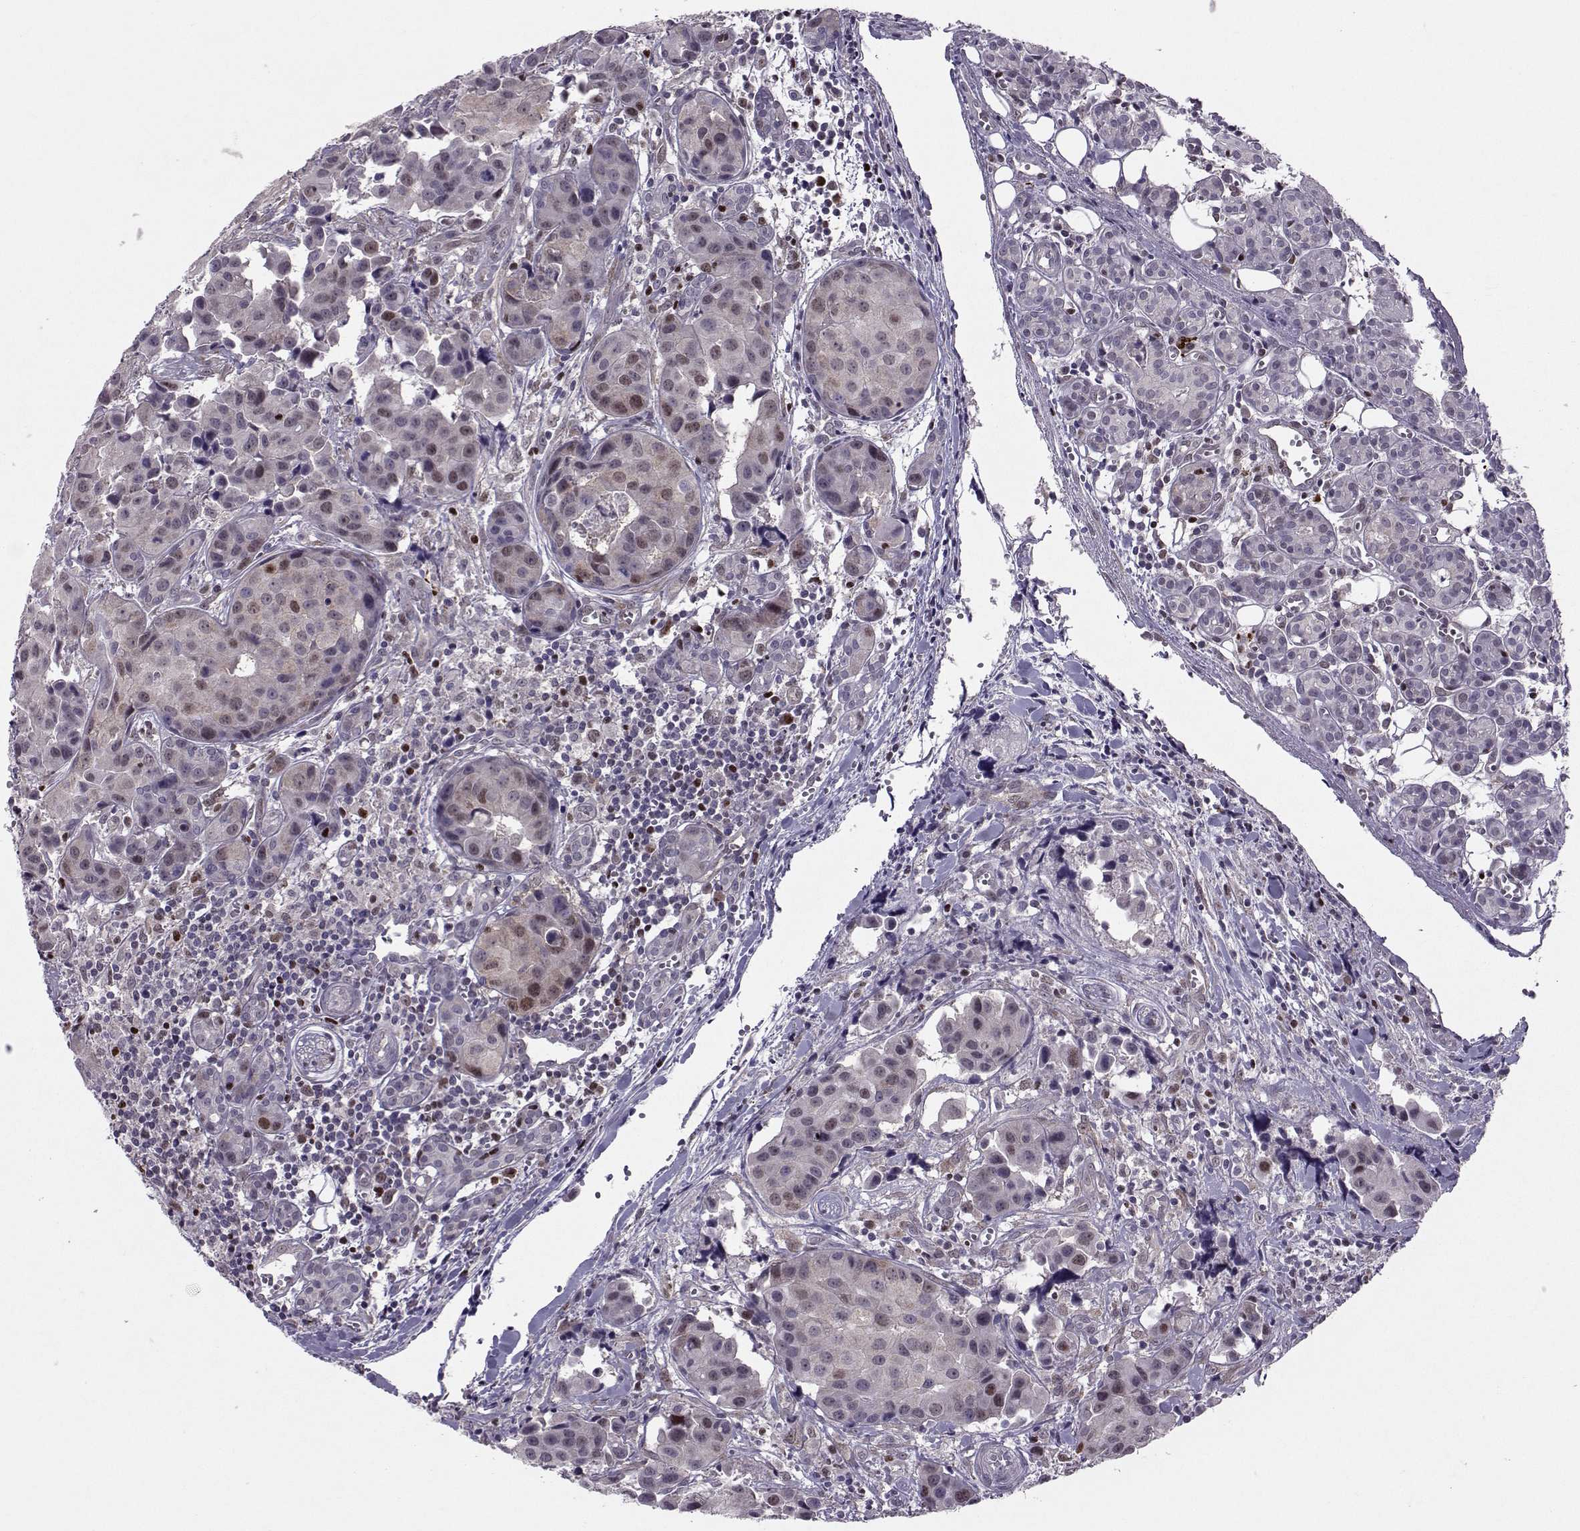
{"staining": {"intensity": "moderate", "quantity": "<25%", "location": "nuclear"}, "tissue": "head and neck cancer", "cell_type": "Tumor cells", "image_type": "cancer", "snomed": [{"axis": "morphology", "description": "Adenocarcinoma, NOS"}, {"axis": "topography", "description": "Head-Neck"}], "caption": "Human adenocarcinoma (head and neck) stained with a protein marker shows moderate staining in tumor cells.", "gene": "CDK4", "patient": {"sex": "male", "age": 76}}